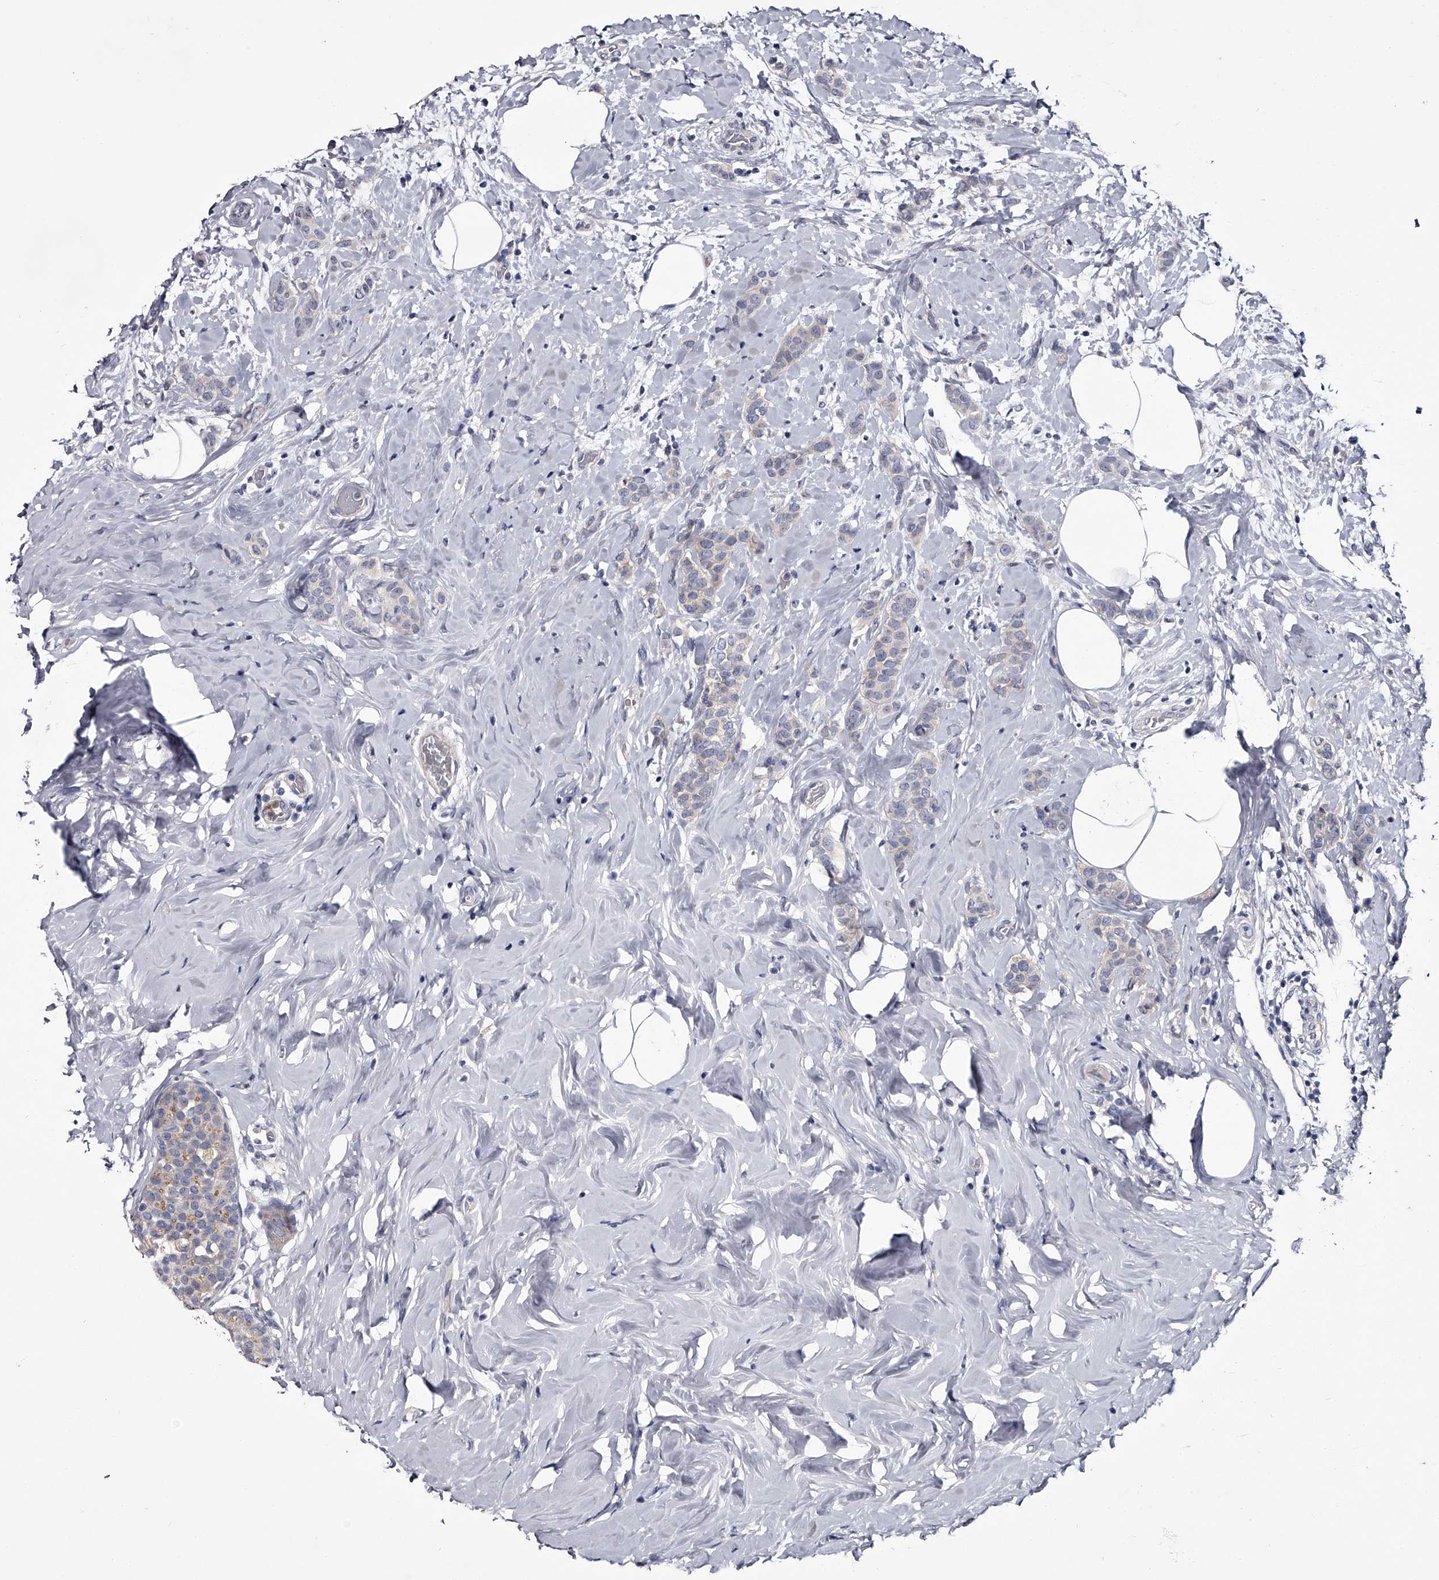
{"staining": {"intensity": "weak", "quantity": "<25%", "location": "cytoplasmic/membranous"}, "tissue": "breast cancer", "cell_type": "Tumor cells", "image_type": "cancer", "snomed": [{"axis": "morphology", "description": "Lobular carcinoma, in situ"}, {"axis": "morphology", "description": "Lobular carcinoma"}, {"axis": "topography", "description": "Breast"}], "caption": "Tumor cells are negative for protein expression in human breast cancer. (Brightfield microscopy of DAB immunohistochemistry (IHC) at high magnification).", "gene": "GAPVD1", "patient": {"sex": "female", "age": 41}}